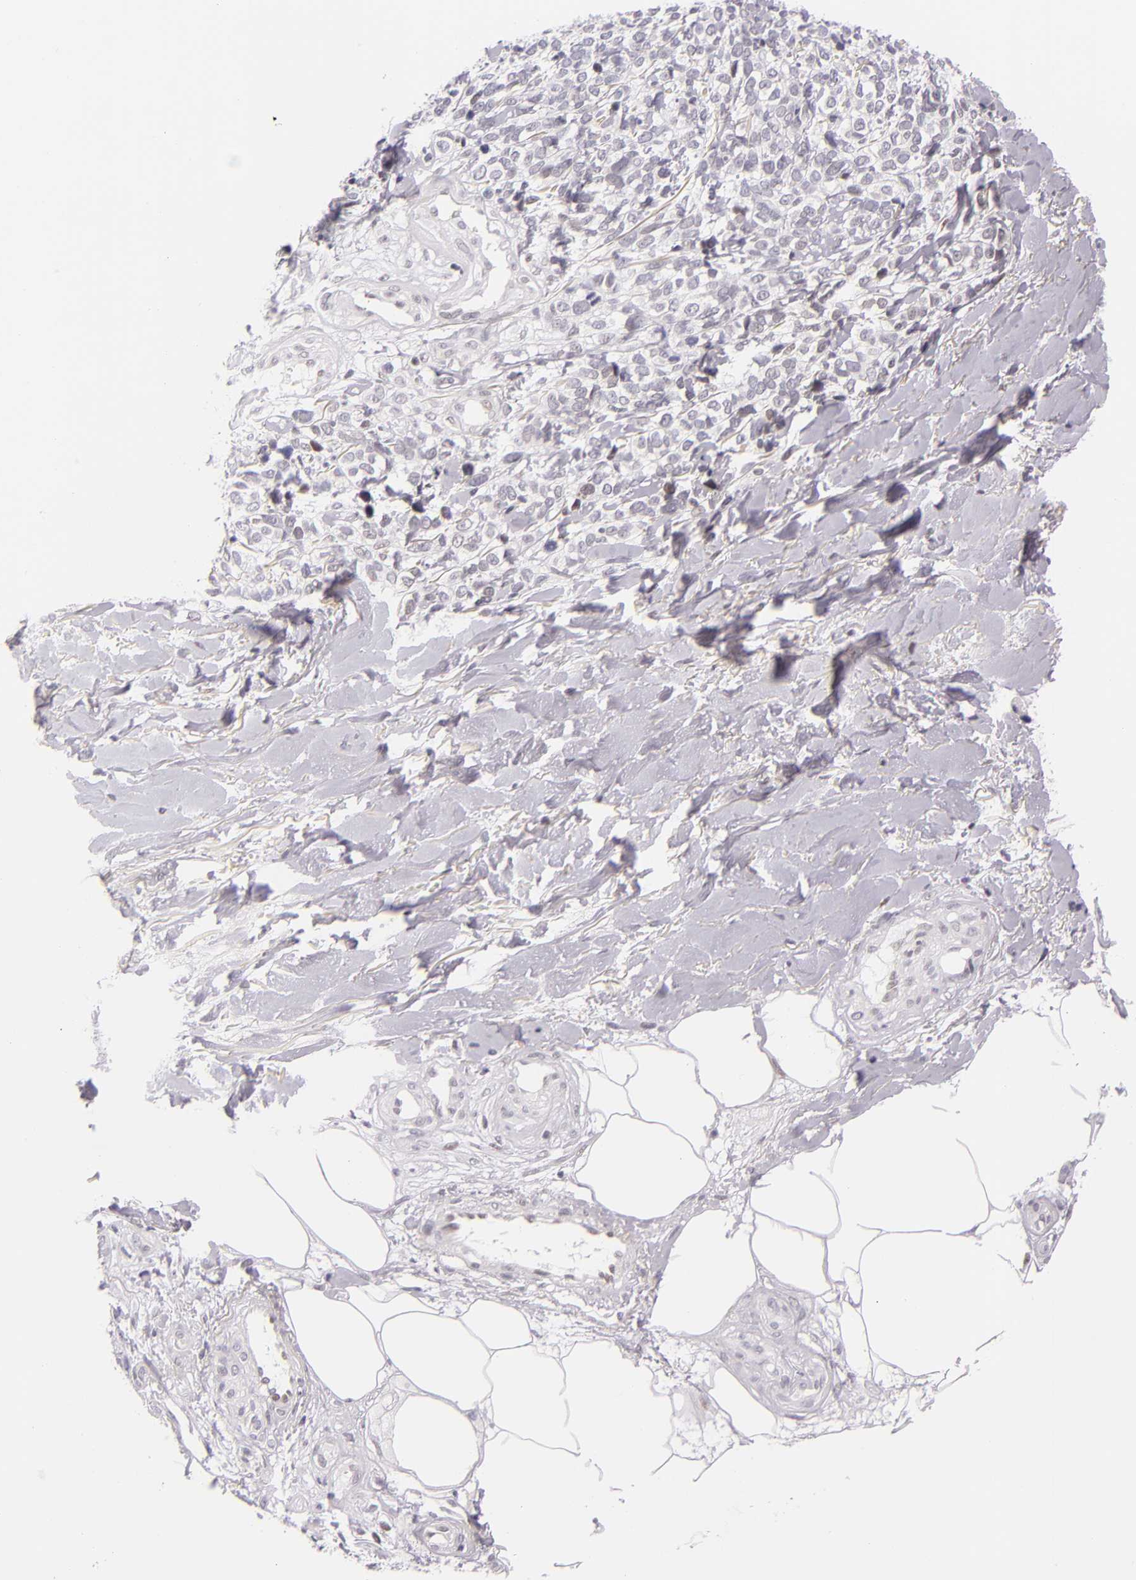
{"staining": {"intensity": "negative", "quantity": "none", "location": "none"}, "tissue": "melanoma", "cell_type": "Tumor cells", "image_type": "cancer", "snomed": [{"axis": "morphology", "description": "Malignant melanoma, NOS"}, {"axis": "topography", "description": "Skin"}], "caption": "Immunohistochemistry (IHC) of human melanoma exhibits no staining in tumor cells. (Immunohistochemistry (IHC), brightfield microscopy, high magnification).", "gene": "BCL3", "patient": {"sex": "female", "age": 85}}